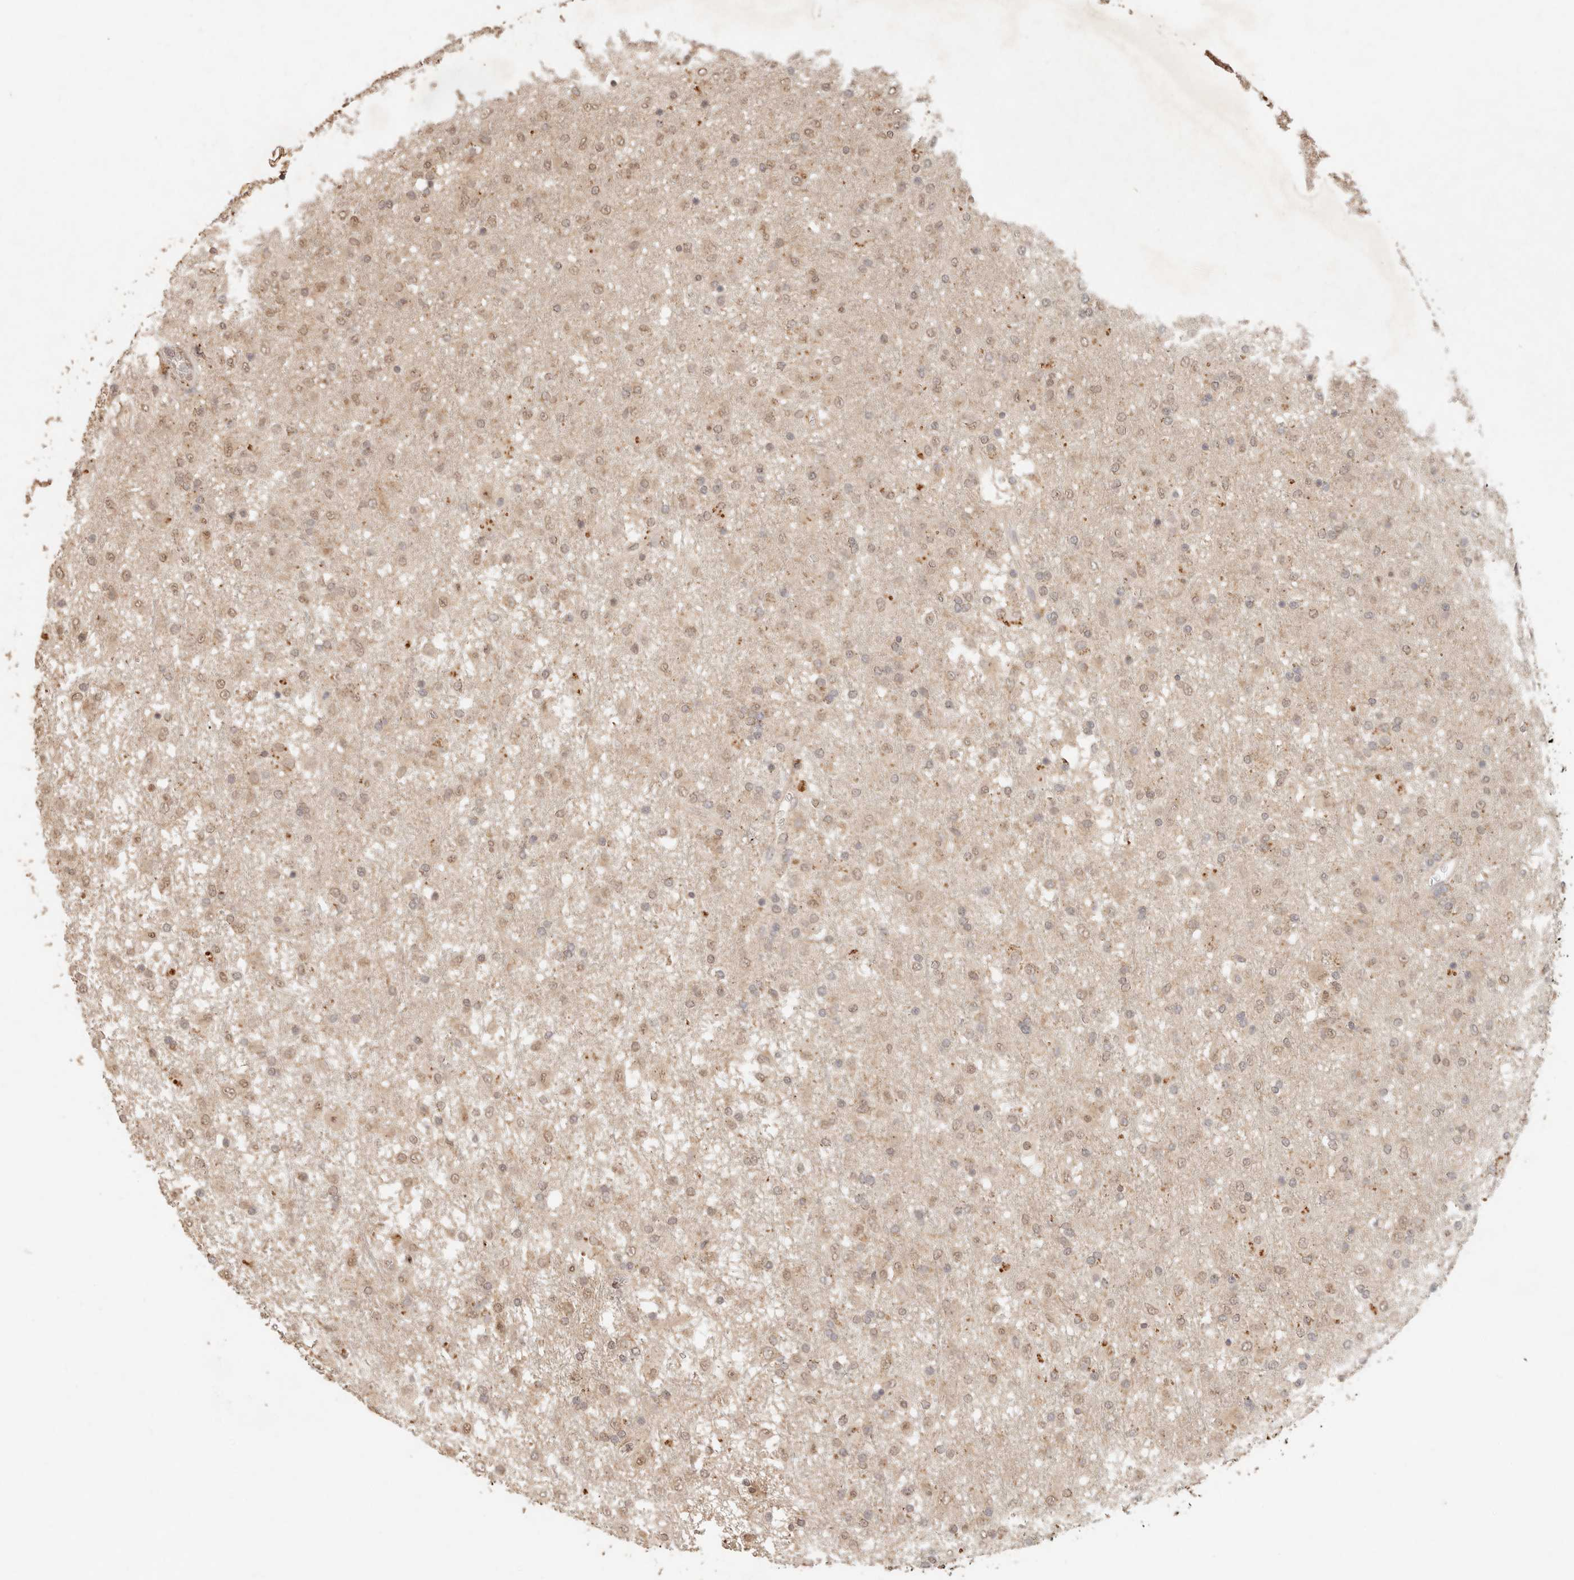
{"staining": {"intensity": "weak", "quantity": ">75%", "location": "nuclear"}, "tissue": "glioma", "cell_type": "Tumor cells", "image_type": "cancer", "snomed": [{"axis": "morphology", "description": "Glioma, malignant, Low grade"}, {"axis": "topography", "description": "Brain"}], "caption": "Weak nuclear expression for a protein is present in approximately >75% of tumor cells of malignant glioma (low-grade) using immunohistochemistry.", "gene": "LMO4", "patient": {"sex": "male", "age": 65}}